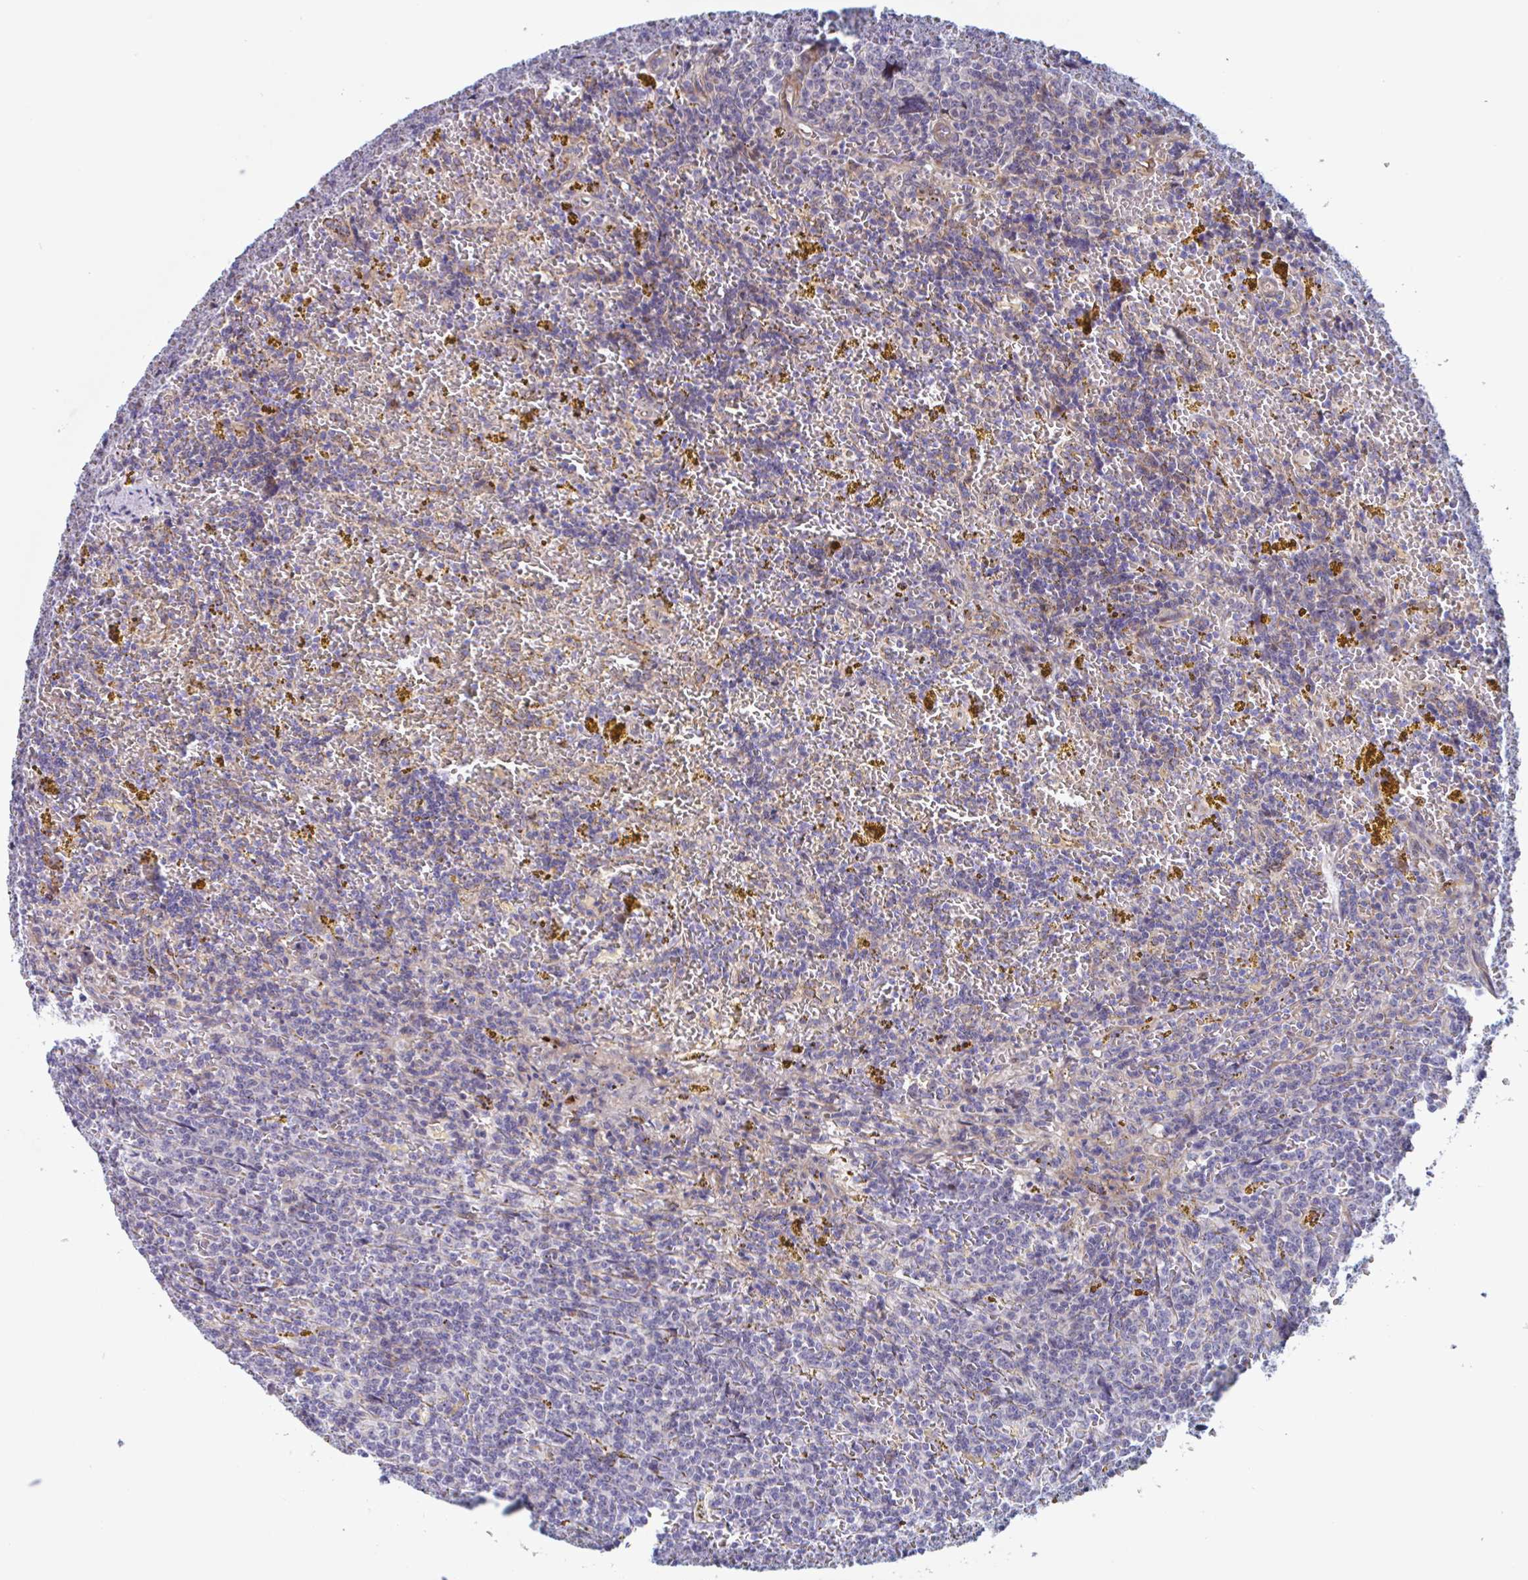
{"staining": {"intensity": "negative", "quantity": "none", "location": "none"}, "tissue": "lymphoma", "cell_type": "Tumor cells", "image_type": "cancer", "snomed": [{"axis": "morphology", "description": "Malignant lymphoma, non-Hodgkin's type, Low grade"}, {"axis": "topography", "description": "Spleen"}, {"axis": "topography", "description": "Lymph node"}], "caption": "A histopathology image of human lymphoma is negative for staining in tumor cells.", "gene": "DUXA", "patient": {"sex": "female", "age": 66}}